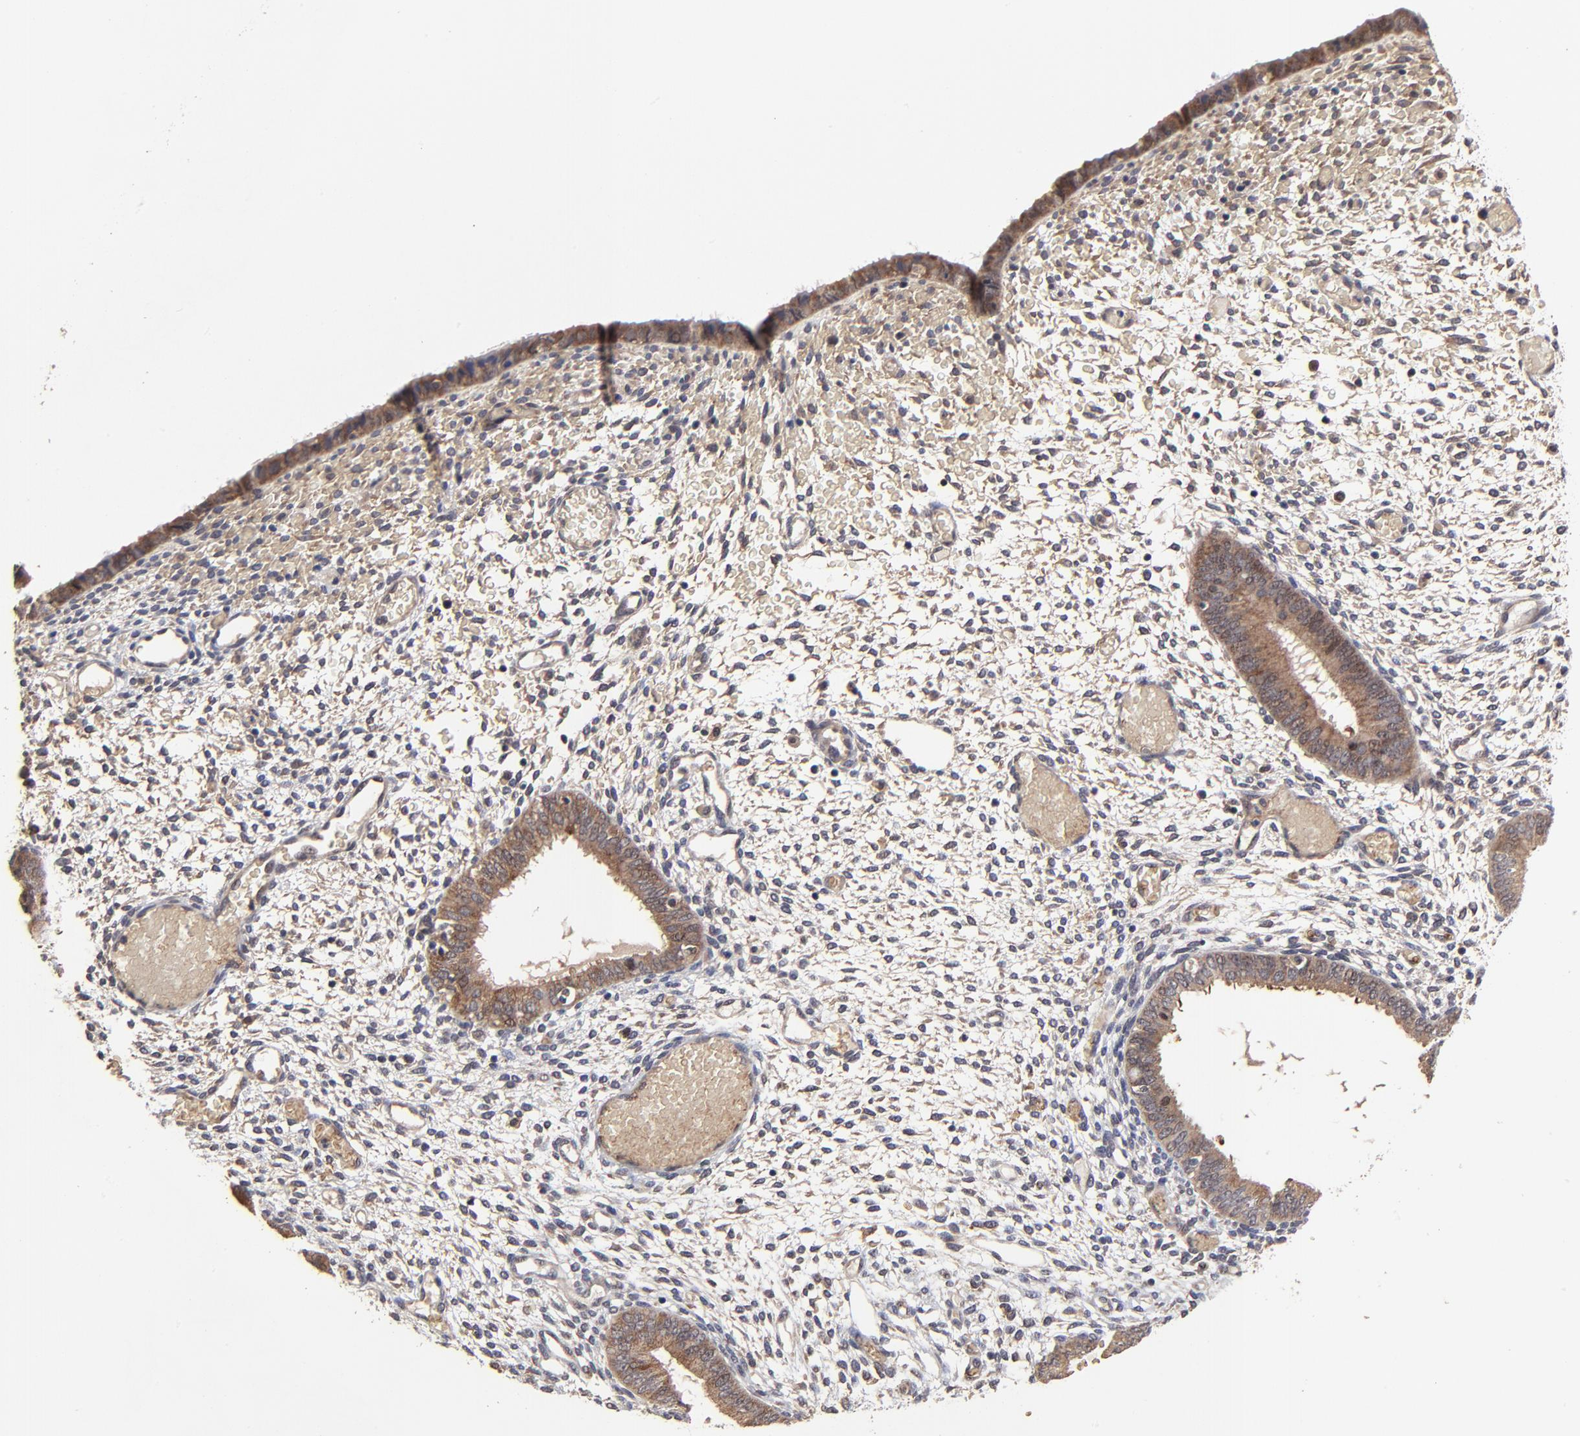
{"staining": {"intensity": "negative", "quantity": "none", "location": "none"}, "tissue": "endometrium", "cell_type": "Cells in endometrial stroma", "image_type": "normal", "snomed": [{"axis": "morphology", "description": "Normal tissue, NOS"}, {"axis": "topography", "description": "Endometrium"}], "caption": "This is an immunohistochemistry (IHC) histopathology image of unremarkable human endometrium. There is no positivity in cells in endometrial stroma.", "gene": "FRMD8", "patient": {"sex": "female", "age": 42}}